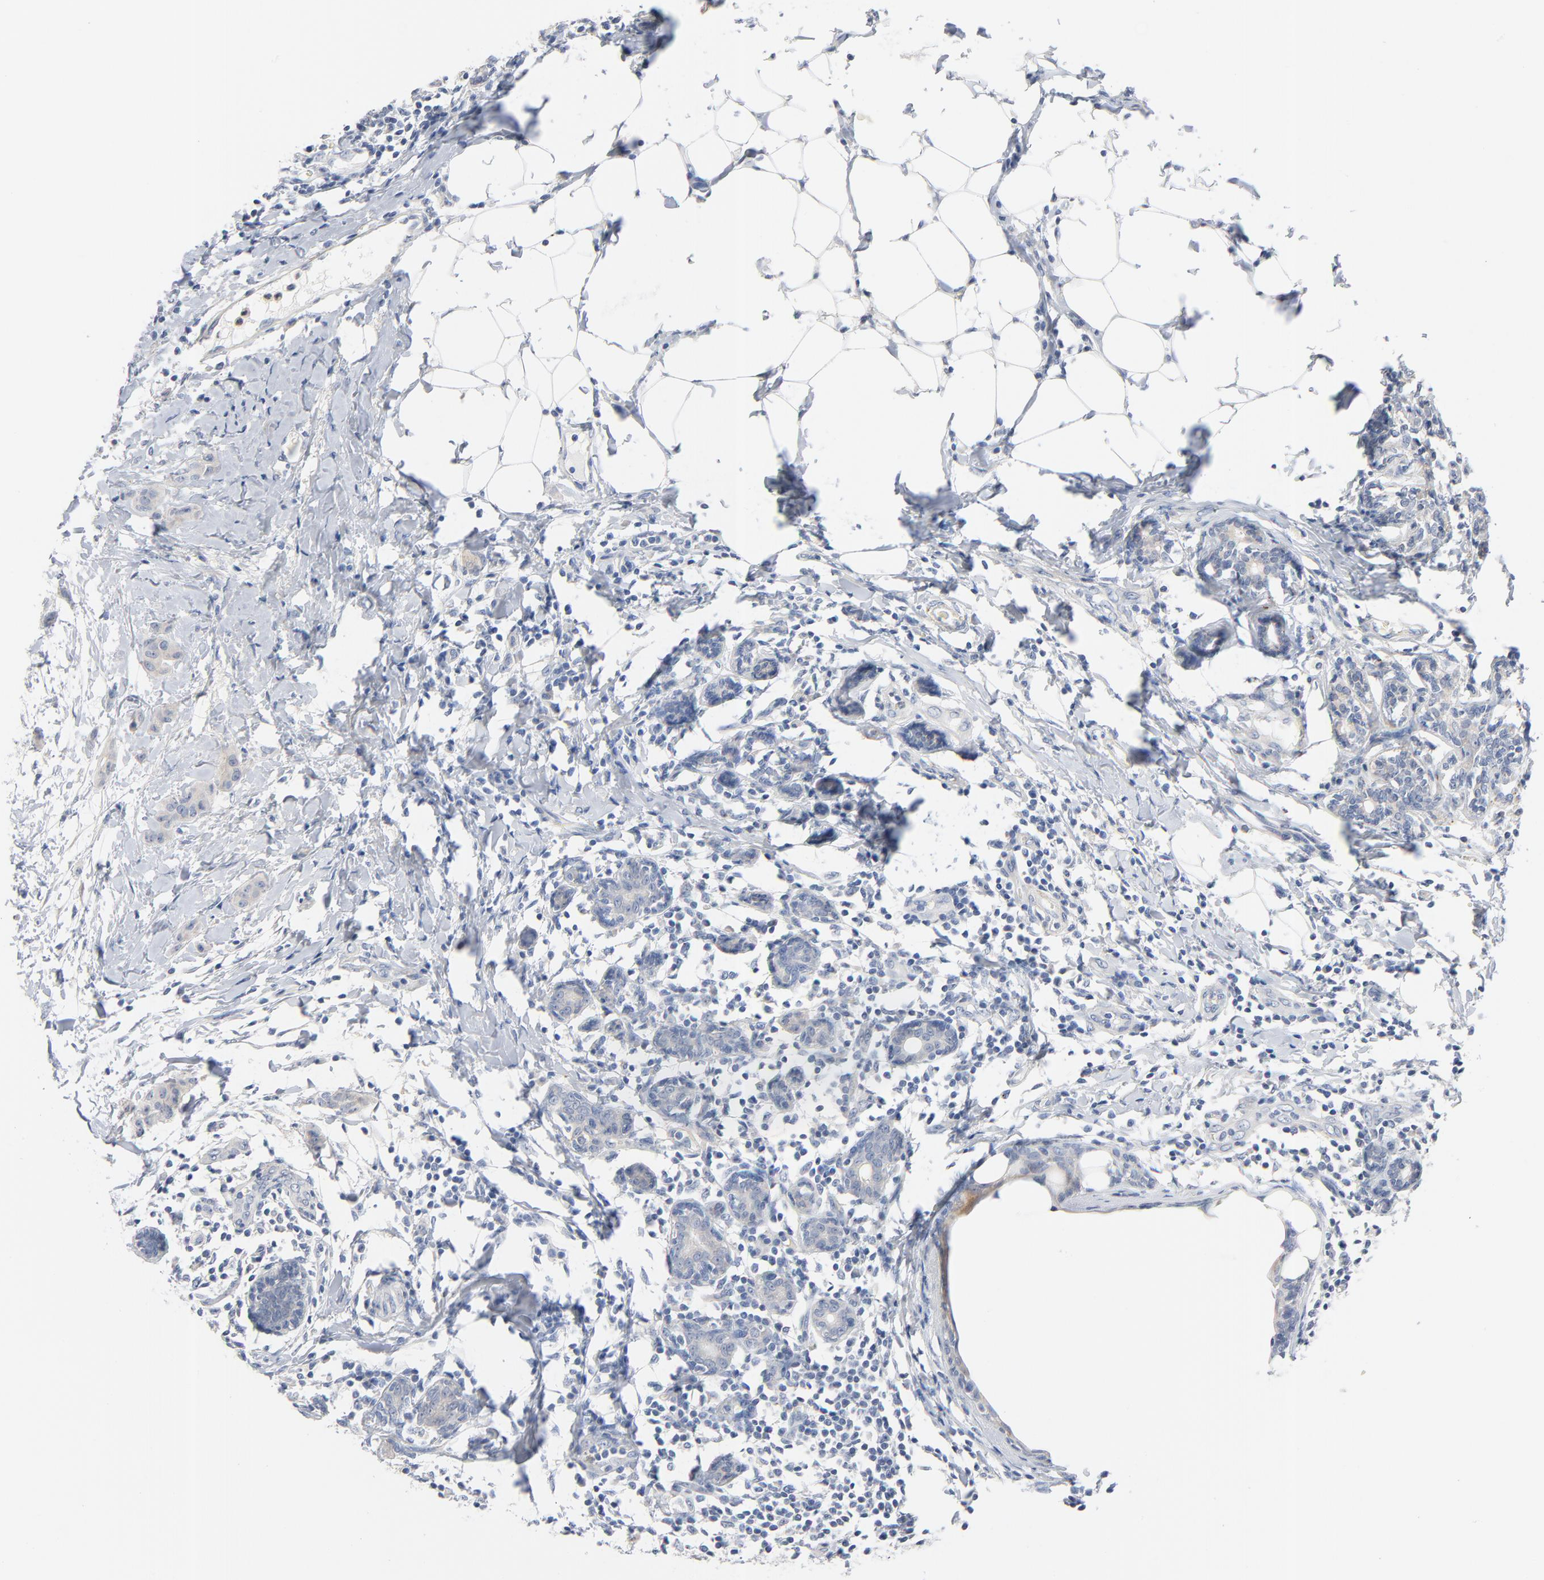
{"staining": {"intensity": "negative", "quantity": "none", "location": "none"}, "tissue": "breast cancer", "cell_type": "Tumor cells", "image_type": "cancer", "snomed": [{"axis": "morphology", "description": "Duct carcinoma"}, {"axis": "topography", "description": "Breast"}], "caption": "DAB (3,3'-diaminobenzidine) immunohistochemical staining of infiltrating ductal carcinoma (breast) demonstrates no significant staining in tumor cells. (IHC, brightfield microscopy, high magnification).", "gene": "IFT43", "patient": {"sex": "female", "age": 40}}